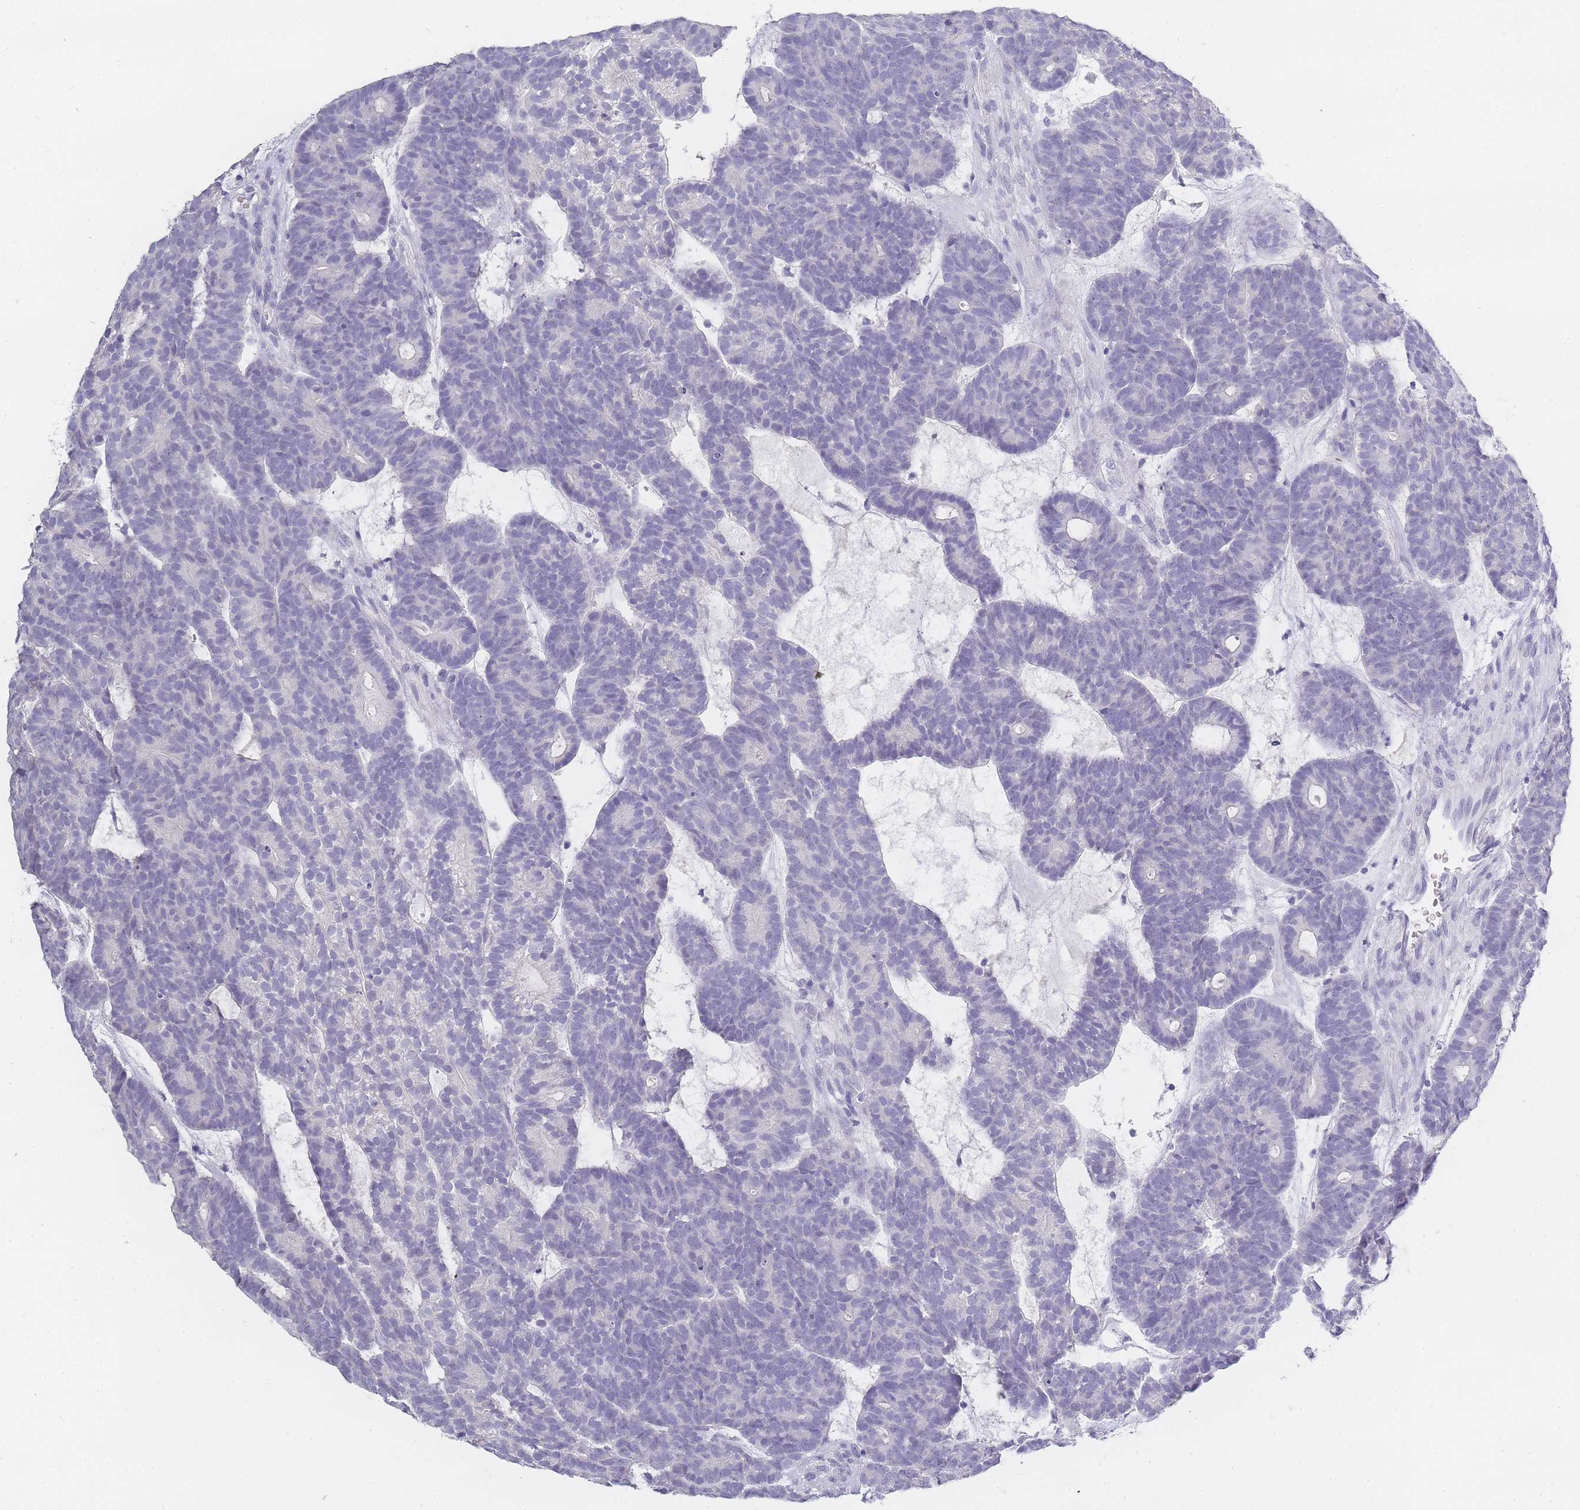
{"staining": {"intensity": "negative", "quantity": "none", "location": "none"}, "tissue": "head and neck cancer", "cell_type": "Tumor cells", "image_type": "cancer", "snomed": [{"axis": "morphology", "description": "Adenocarcinoma, NOS"}, {"axis": "topography", "description": "Head-Neck"}], "caption": "Immunohistochemistry (IHC) photomicrograph of neoplastic tissue: human head and neck adenocarcinoma stained with DAB (3,3'-diaminobenzidine) exhibits no significant protein staining in tumor cells.", "gene": "INS", "patient": {"sex": "female", "age": 81}}